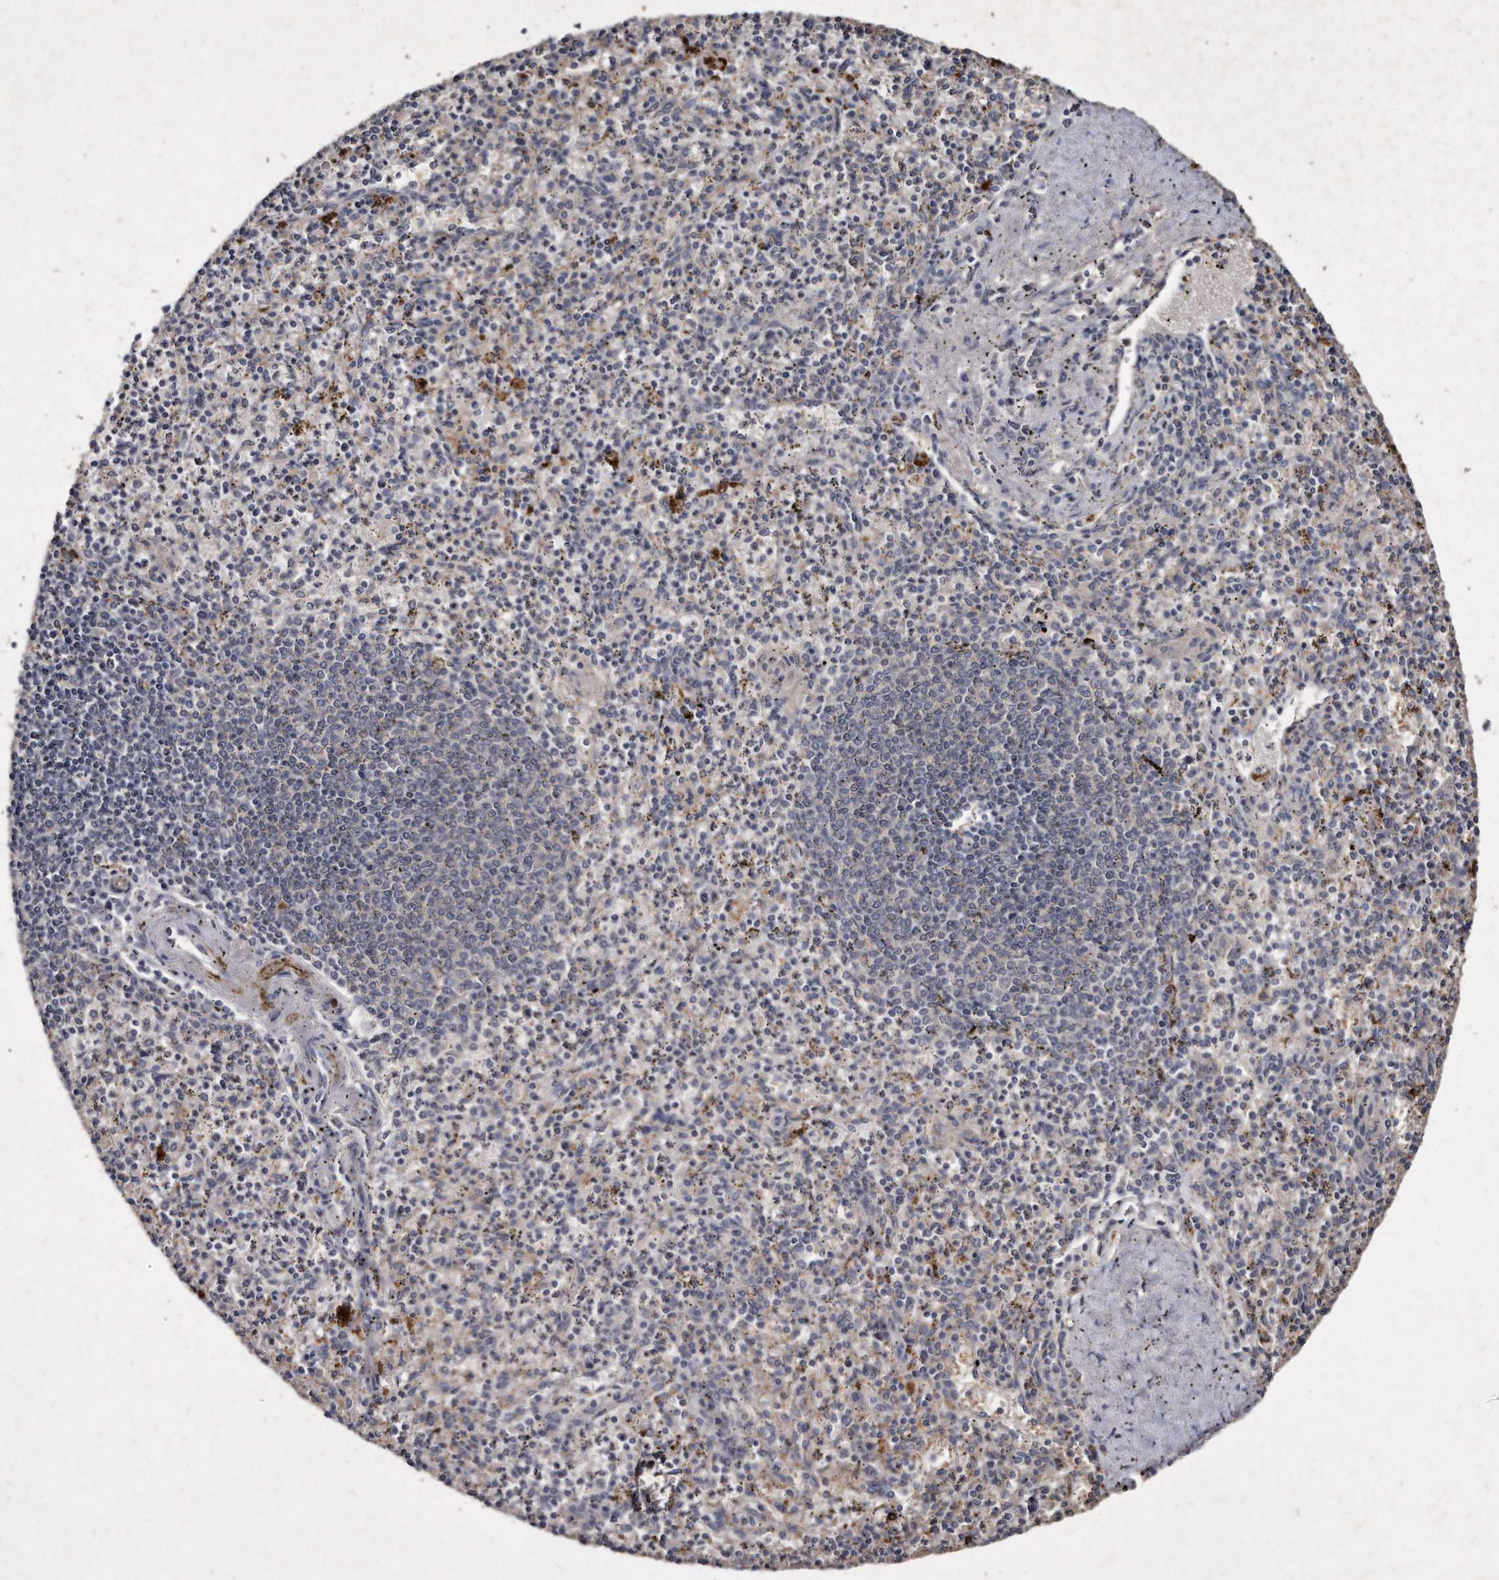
{"staining": {"intensity": "weak", "quantity": "<25%", "location": "cytoplasmic/membranous"}, "tissue": "spleen", "cell_type": "Cells in red pulp", "image_type": "normal", "snomed": [{"axis": "morphology", "description": "Normal tissue, NOS"}, {"axis": "topography", "description": "Spleen"}], "caption": "Immunohistochemistry (IHC) of benign spleen shows no expression in cells in red pulp. (Stains: DAB (3,3'-diaminobenzidine) immunohistochemistry (IHC) with hematoxylin counter stain, Microscopy: brightfield microscopy at high magnification).", "gene": "KLHDC3", "patient": {"sex": "male", "age": 72}}